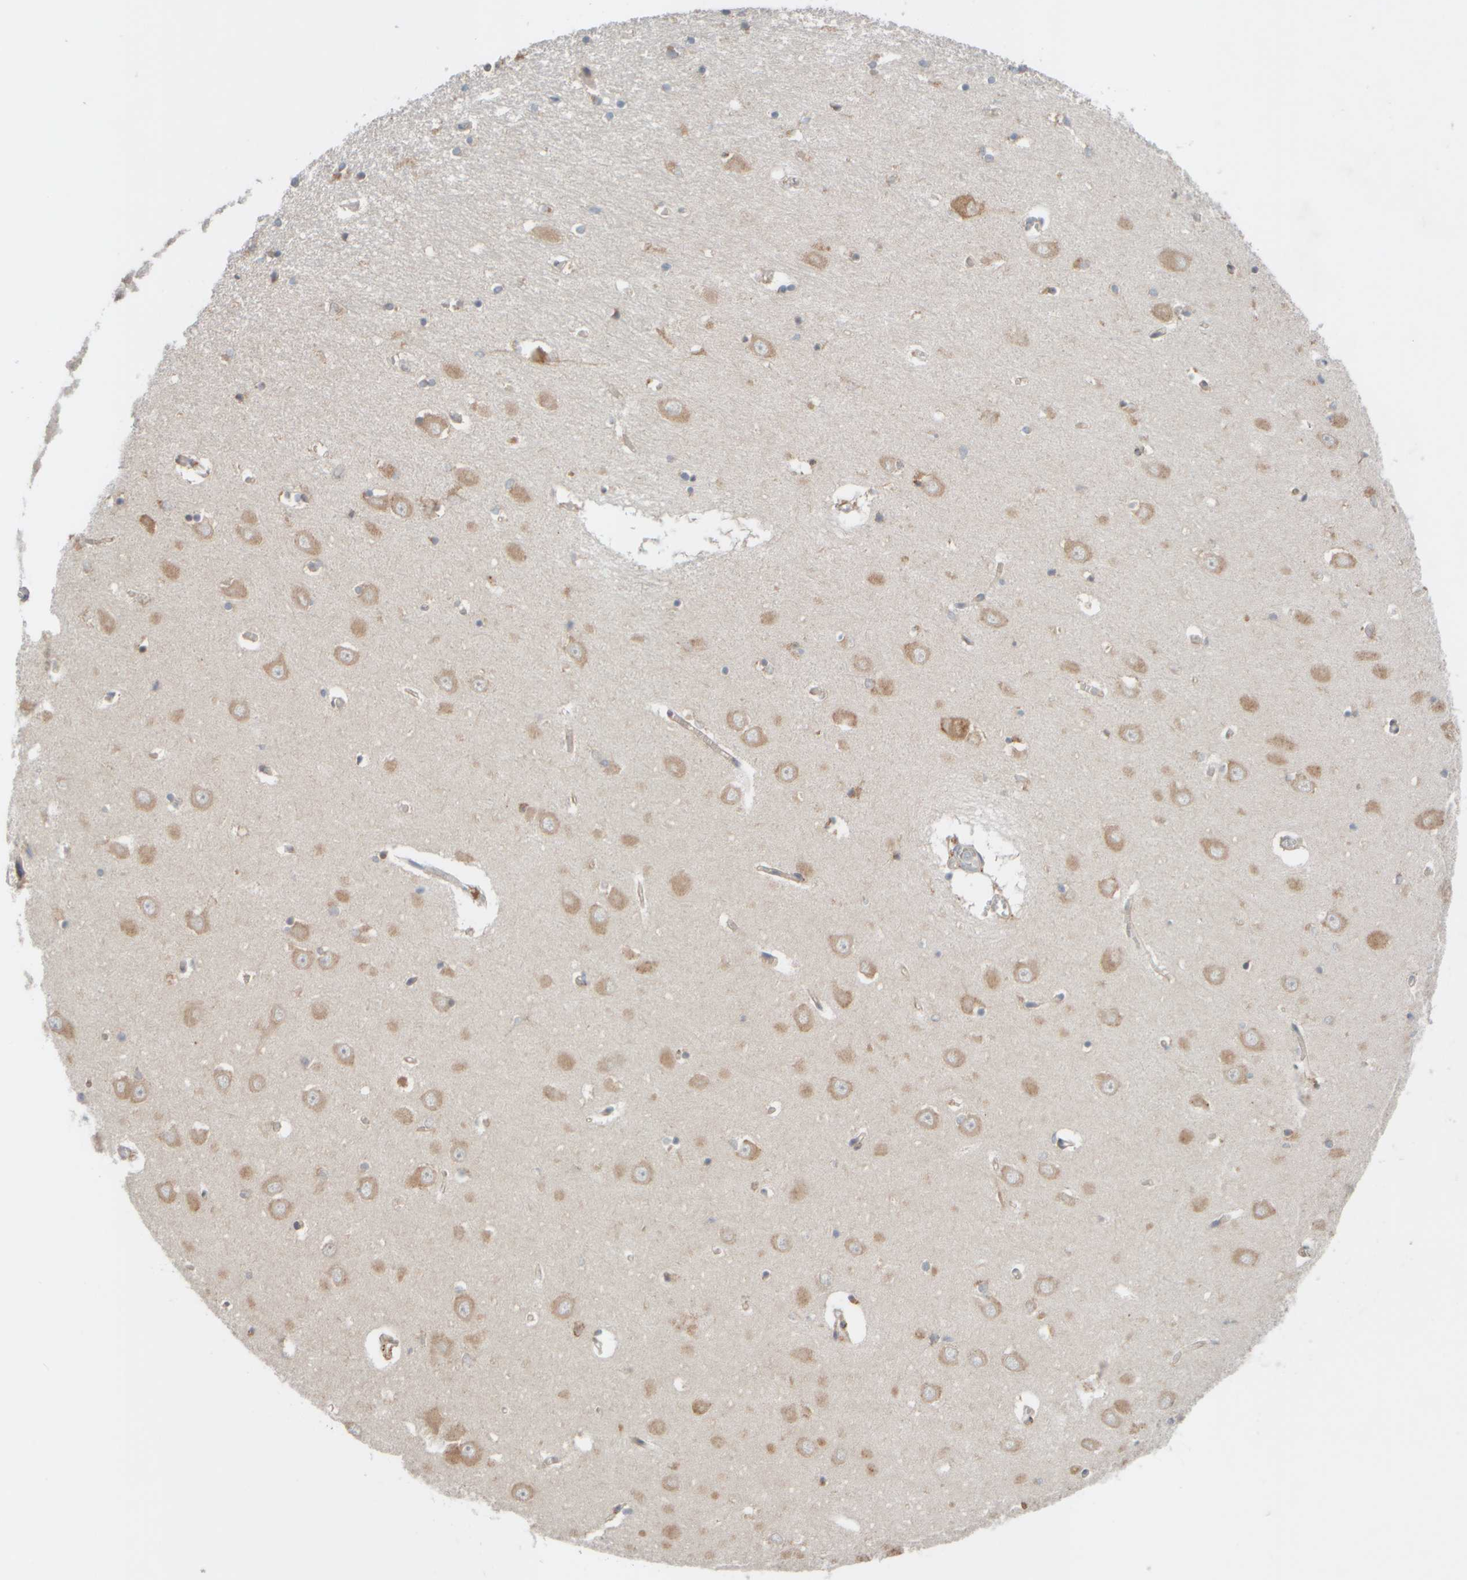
{"staining": {"intensity": "moderate", "quantity": "<25%", "location": "cytoplasmic/membranous"}, "tissue": "hippocampus", "cell_type": "Glial cells", "image_type": "normal", "snomed": [{"axis": "morphology", "description": "Normal tissue, NOS"}, {"axis": "topography", "description": "Hippocampus"}], "caption": "DAB (3,3'-diaminobenzidine) immunohistochemical staining of benign human hippocampus shows moderate cytoplasmic/membranous protein staining in about <25% of glial cells. The protein is stained brown, and the nuclei are stained in blue (DAB (3,3'-diaminobenzidine) IHC with brightfield microscopy, high magnification).", "gene": "EIF2B3", "patient": {"sex": "male", "age": 70}}